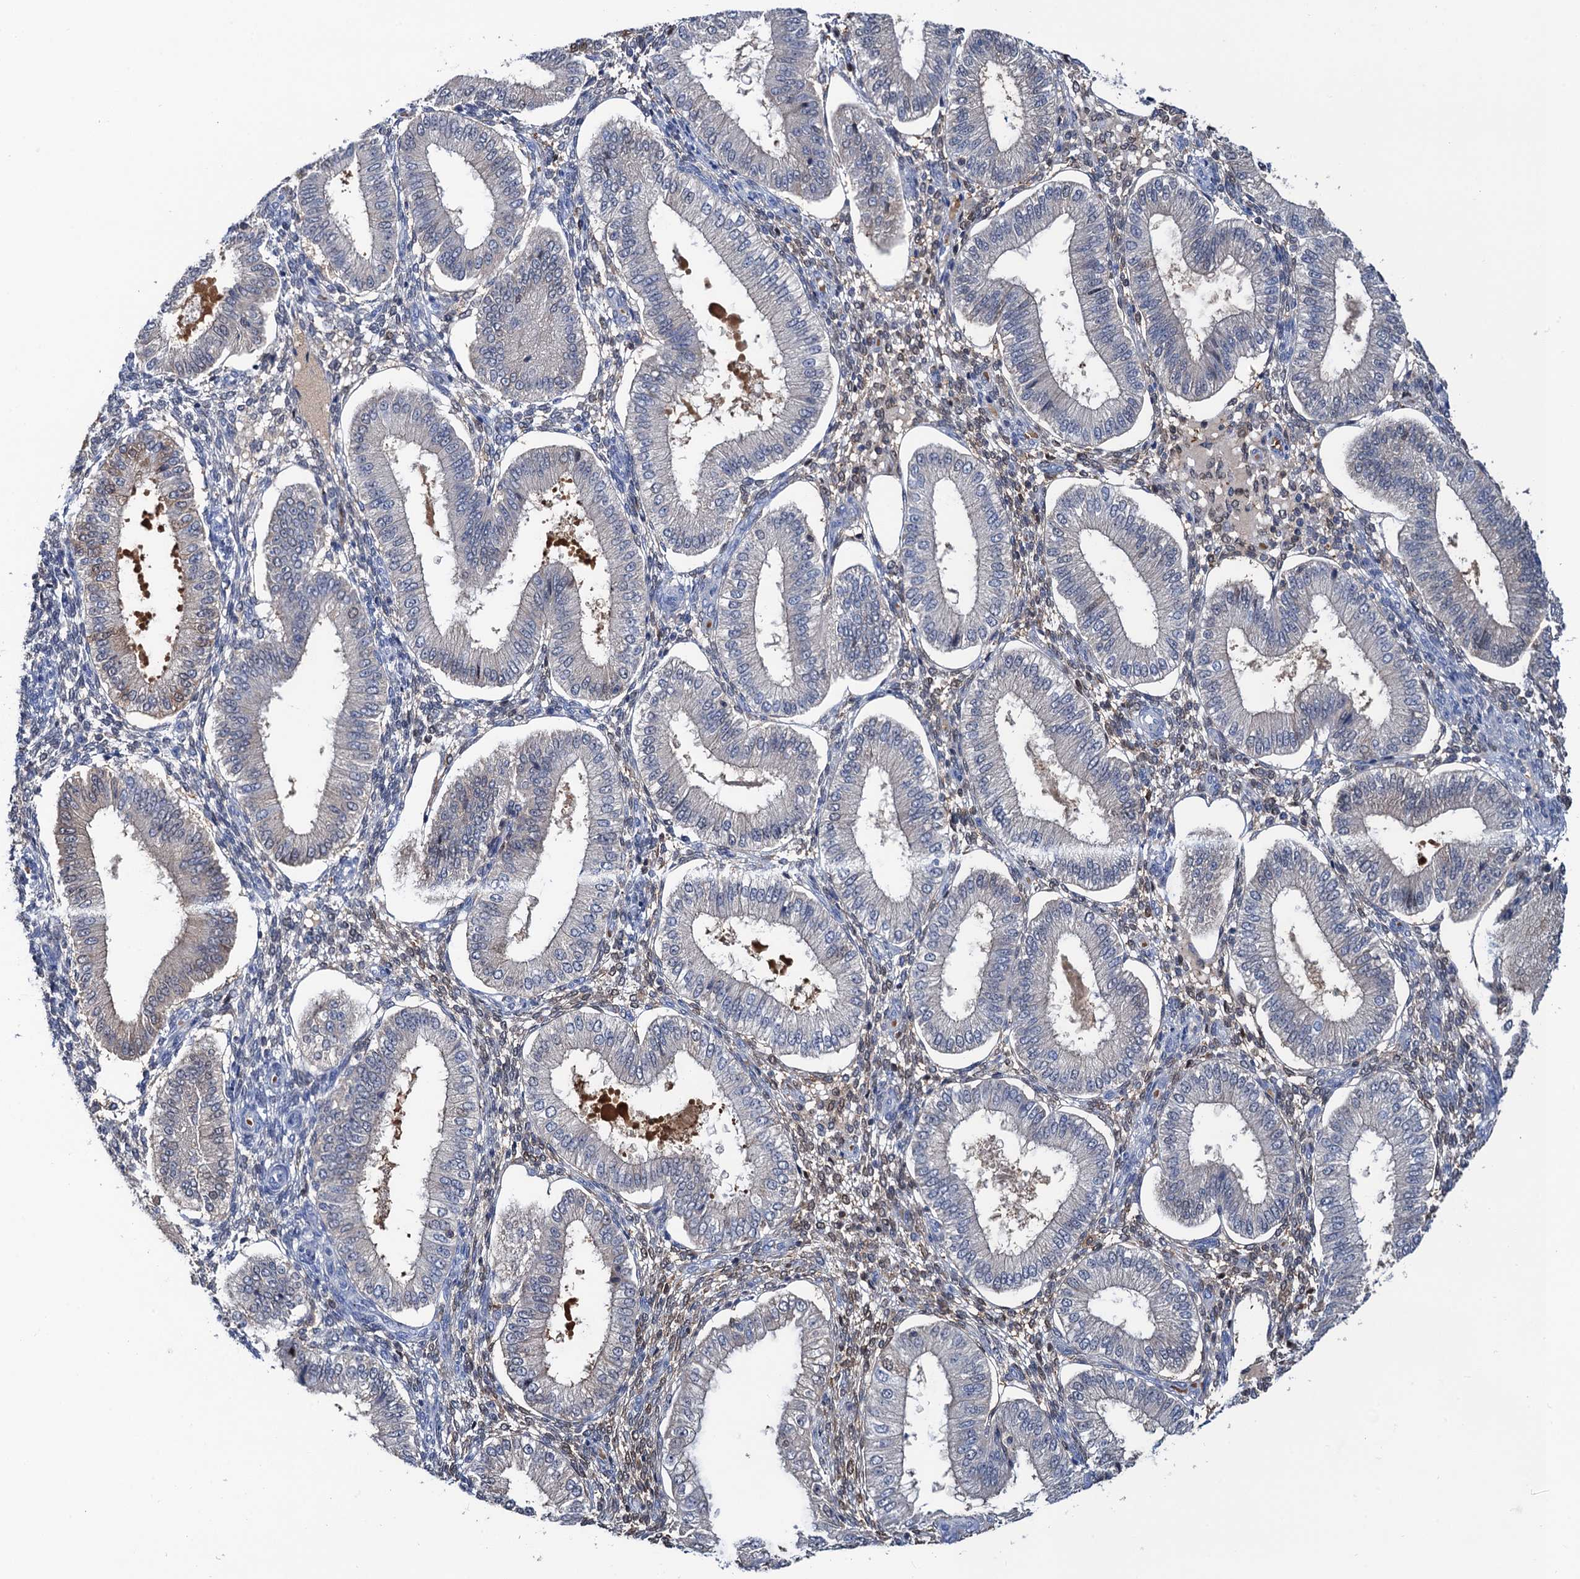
{"staining": {"intensity": "weak", "quantity": "25%-75%", "location": "cytoplasmic/membranous"}, "tissue": "endometrium", "cell_type": "Cells in endometrial stroma", "image_type": "normal", "snomed": [{"axis": "morphology", "description": "Normal tissue, NOS"}, {"axis": "topography", "description": "Endometrium"}], "caption": "IHC image of benign endometrium: human endometrium stained using immunohistochemistry exhibits low levels of weak protein expression localized specifically in the cytoplasmic/membranous of cells in endometrial stroma, appearing as a cytoplasmic/membranous brown color.", "gene": "FAH", "patient": {"sex": "female", "age": 39}}